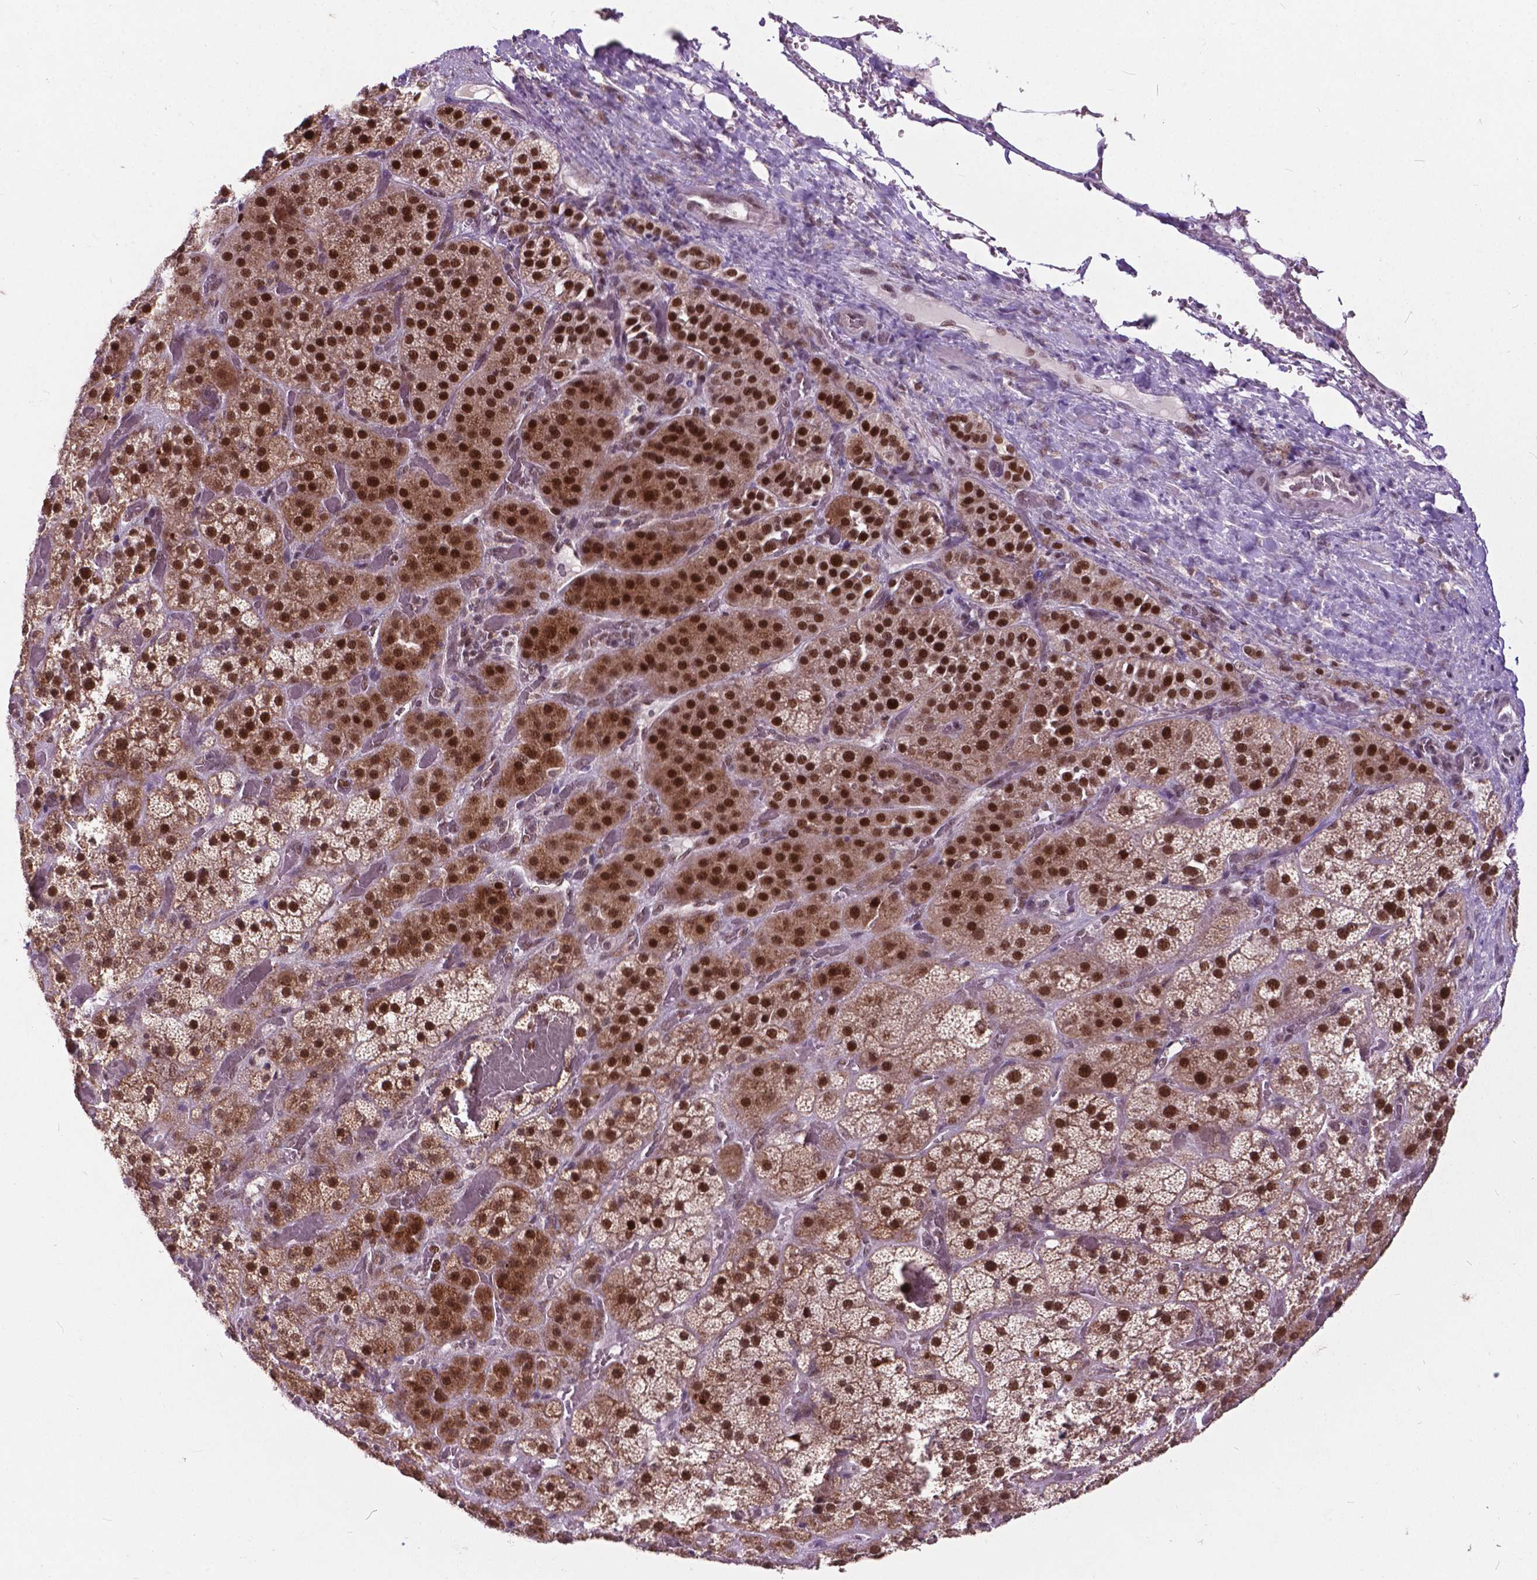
{"staining": {"intensity": "strong", "quantity": ">75%", "location": "cytoplasmic/membranous,nuclear"}, "tissue": "adrenal gland", "cell_type": "Glandular cells", "image_type": "normal", "snomed": [{"axis": "morphology", "description": "Normal tissue, NOS"}, {"axis": "topography", "description": "Adrenal gland"}], "caption": "Unremarkable adrenal gland reveals strong cytoplasmic/membranous,nuclear expression in about >75% of glandular cells.", "gene": "MSH2", "patient": {"sex": "male", "age": 57}}